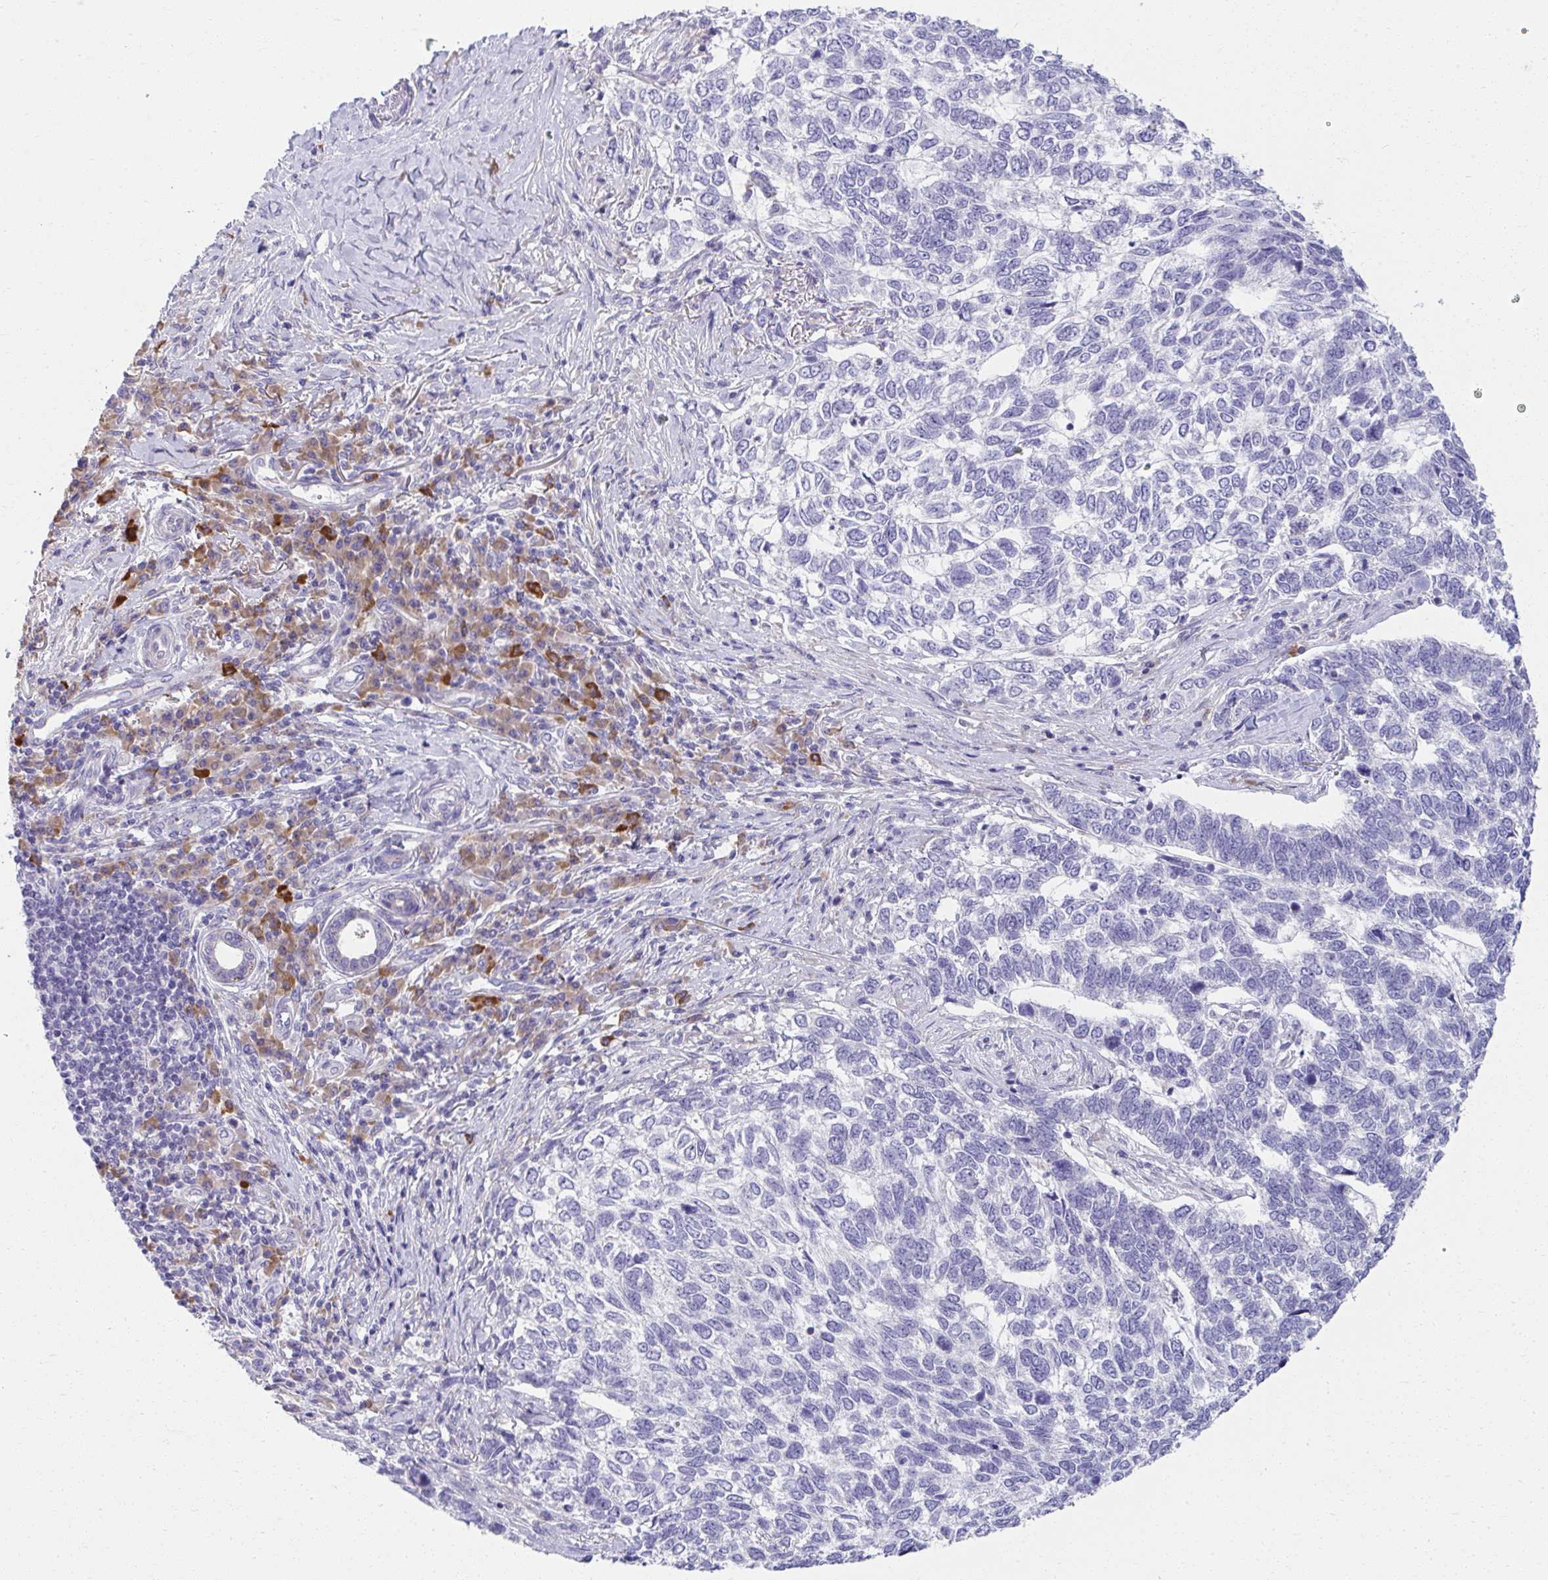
{"staining": {"intensity": "negative", "quantity": "none", "location": "none"}, "tissue": "skin cancer", "cell_type": "Tumor cells", "image_type": "cancer", "snomed": [{"axis": "morphology", "description": "Basal cell carcinoma"}, {"axis": "topography", "description": "Skin"}], "caption": "IHC photomicrograph of basal cell carcinoma (skin) stained for a protein (brown), which shows no expression in tumor cells.", "gene": "FASLG", "patient": {"sex": "female", "age": 65}}